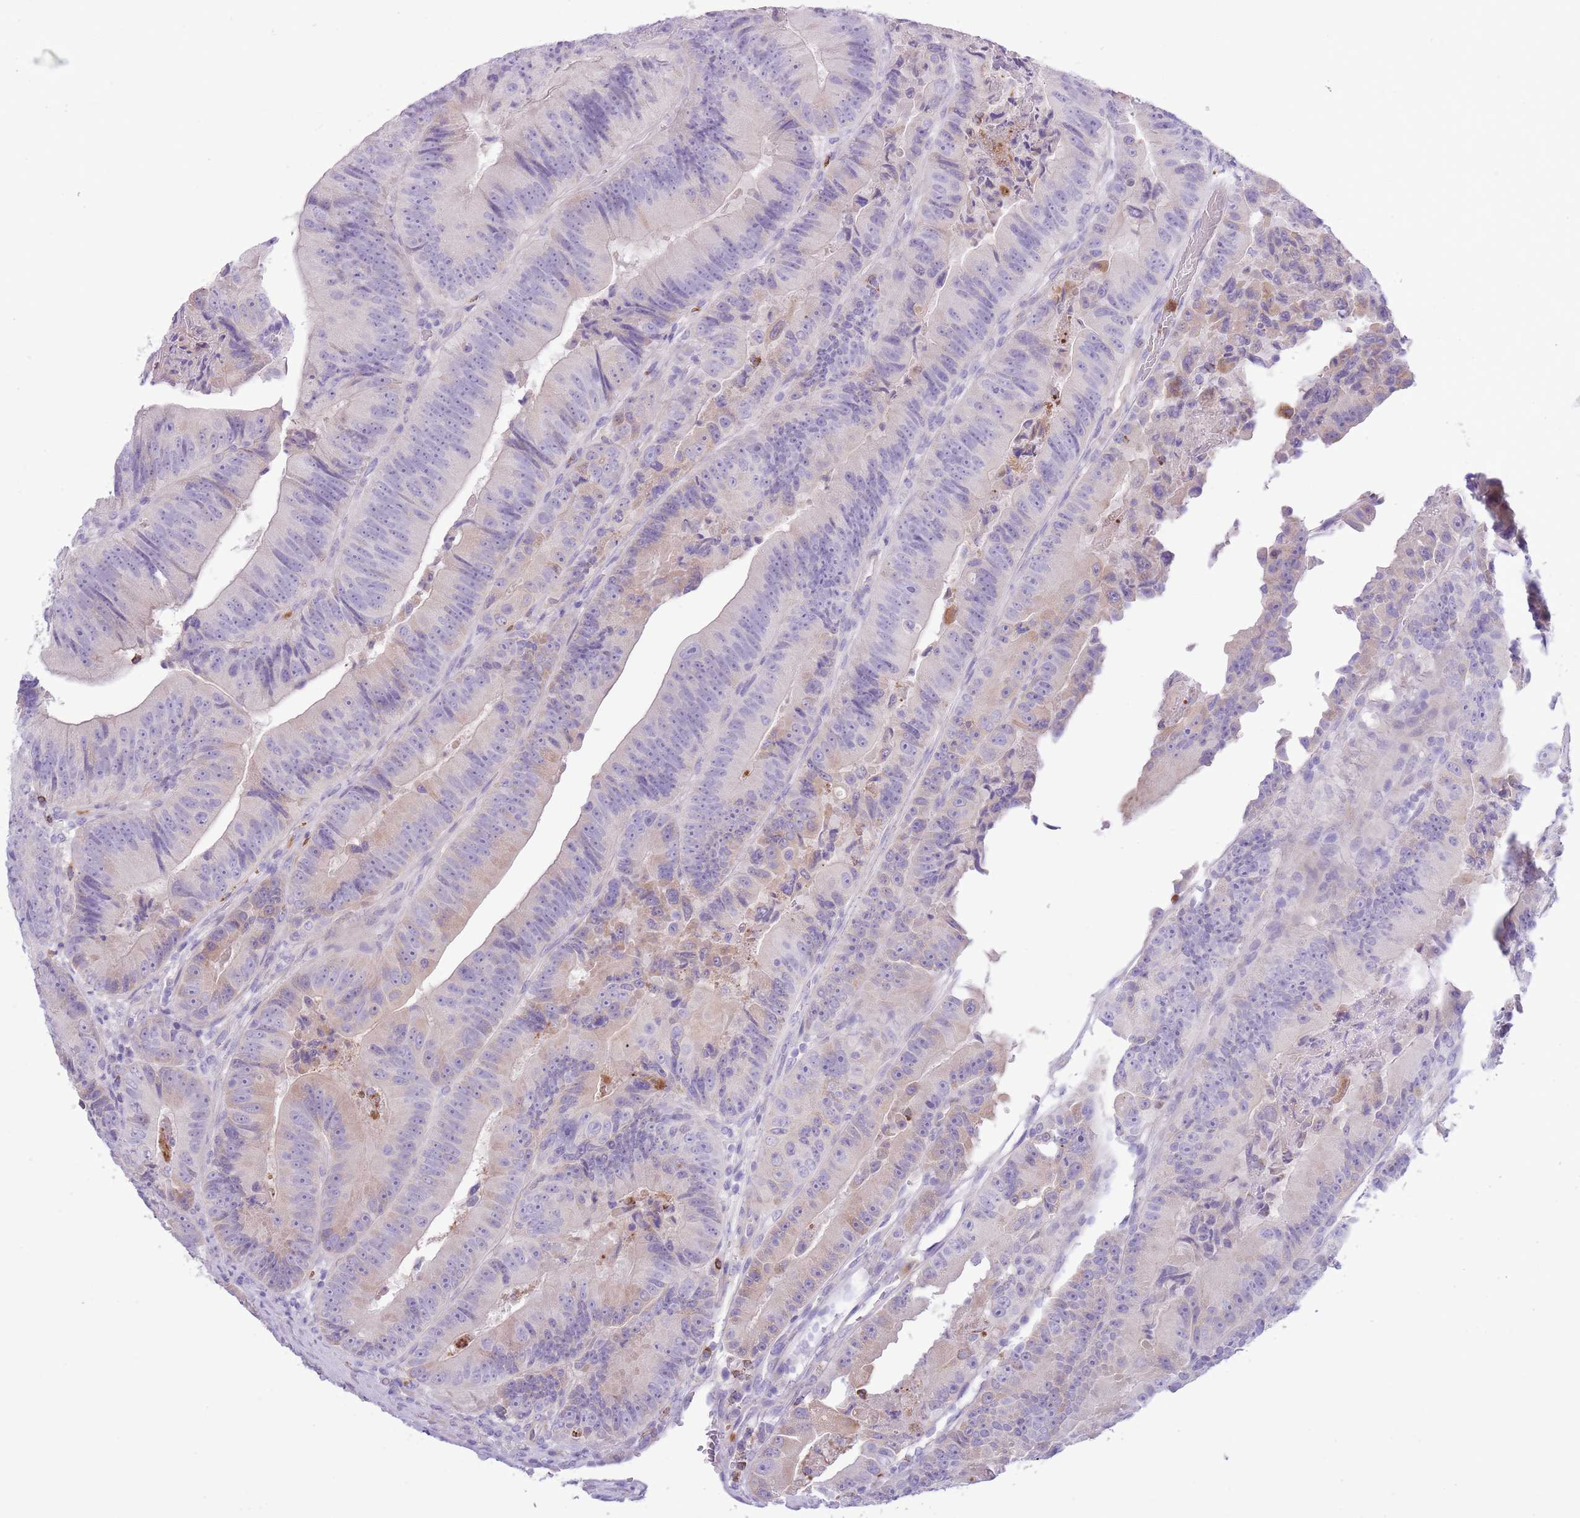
{"staining": {"intensity": "negative", "quantity": "none", "location": "none"}, "tissue": "colorectal cancer", "cell_type": "Tumor cells", "image_type": "cancer", "snomed": [{"axis": "morphology", "description": "Adenocarcinoma, NOS"}, {"axis": "topography", "description": "Colon"}], "caption": "Immunohistochemistry photomicrograph of neoplastic tissue: human colorectal cancer stained with DAB (3,3'-diaminobenzidine) demonstrates no significant protein expression in tumor cells.", "gene": "OR6M1", "patient": {"sex": "female", "age": 86}}